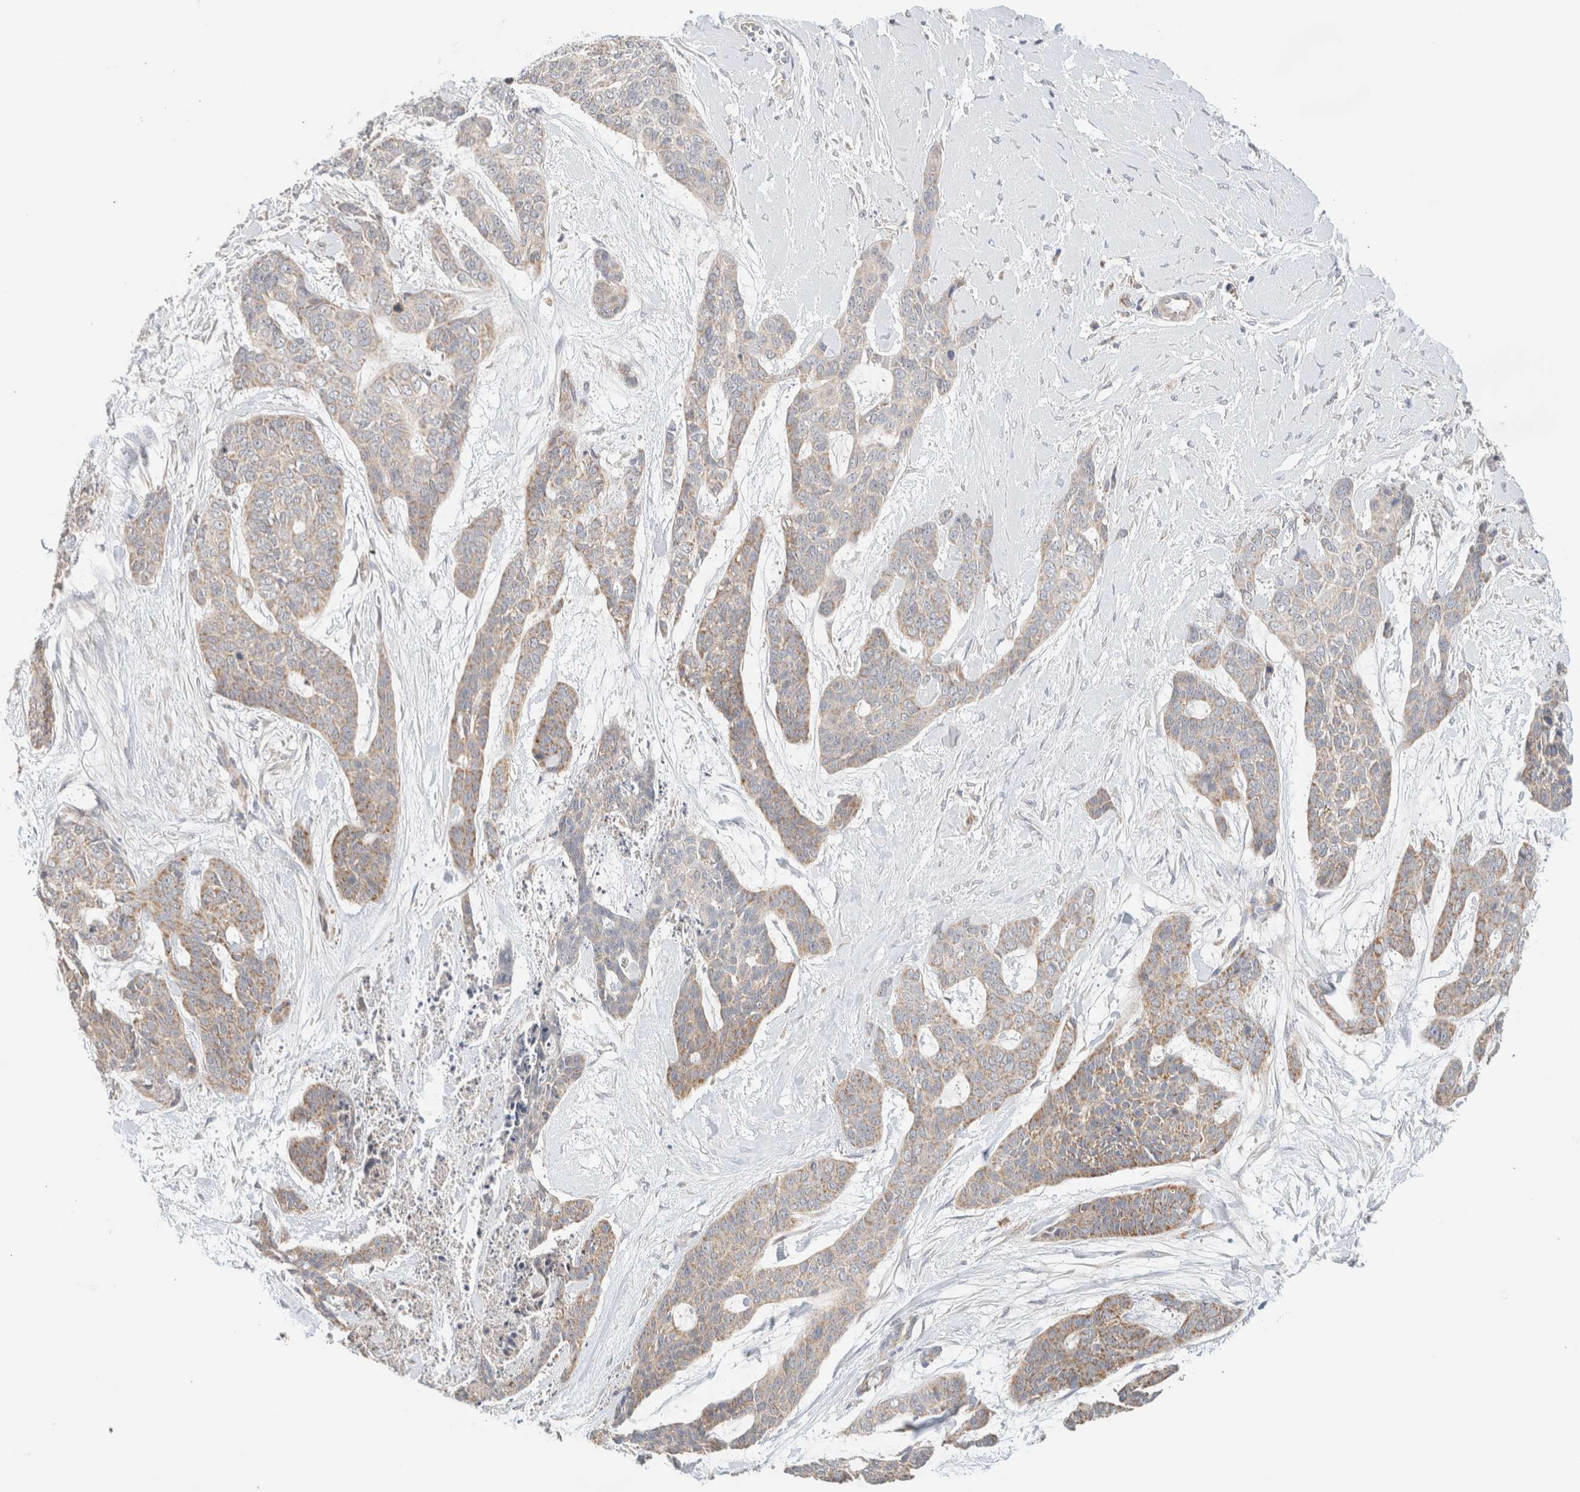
{"staining": {"intensity": "weak", "quantity": ">75%", "location": "cytoplasmic/membranous"}, "tissue": "skin cancer", "cell_type": "Tumor cells", "image_type": "cancer", "snomed": [{"axis": "morphology", "description": "Basal cell carcinoma"}, {"axis": "topography", "description": "Skin"}], "caption": "A brown stain labels weak cytoplasmic/membranous expression of a protein in human basal cell carcinoma (skin) tumor cells.", "gene": "MRM3", "patient": {"sex": "female", "age": 64}}